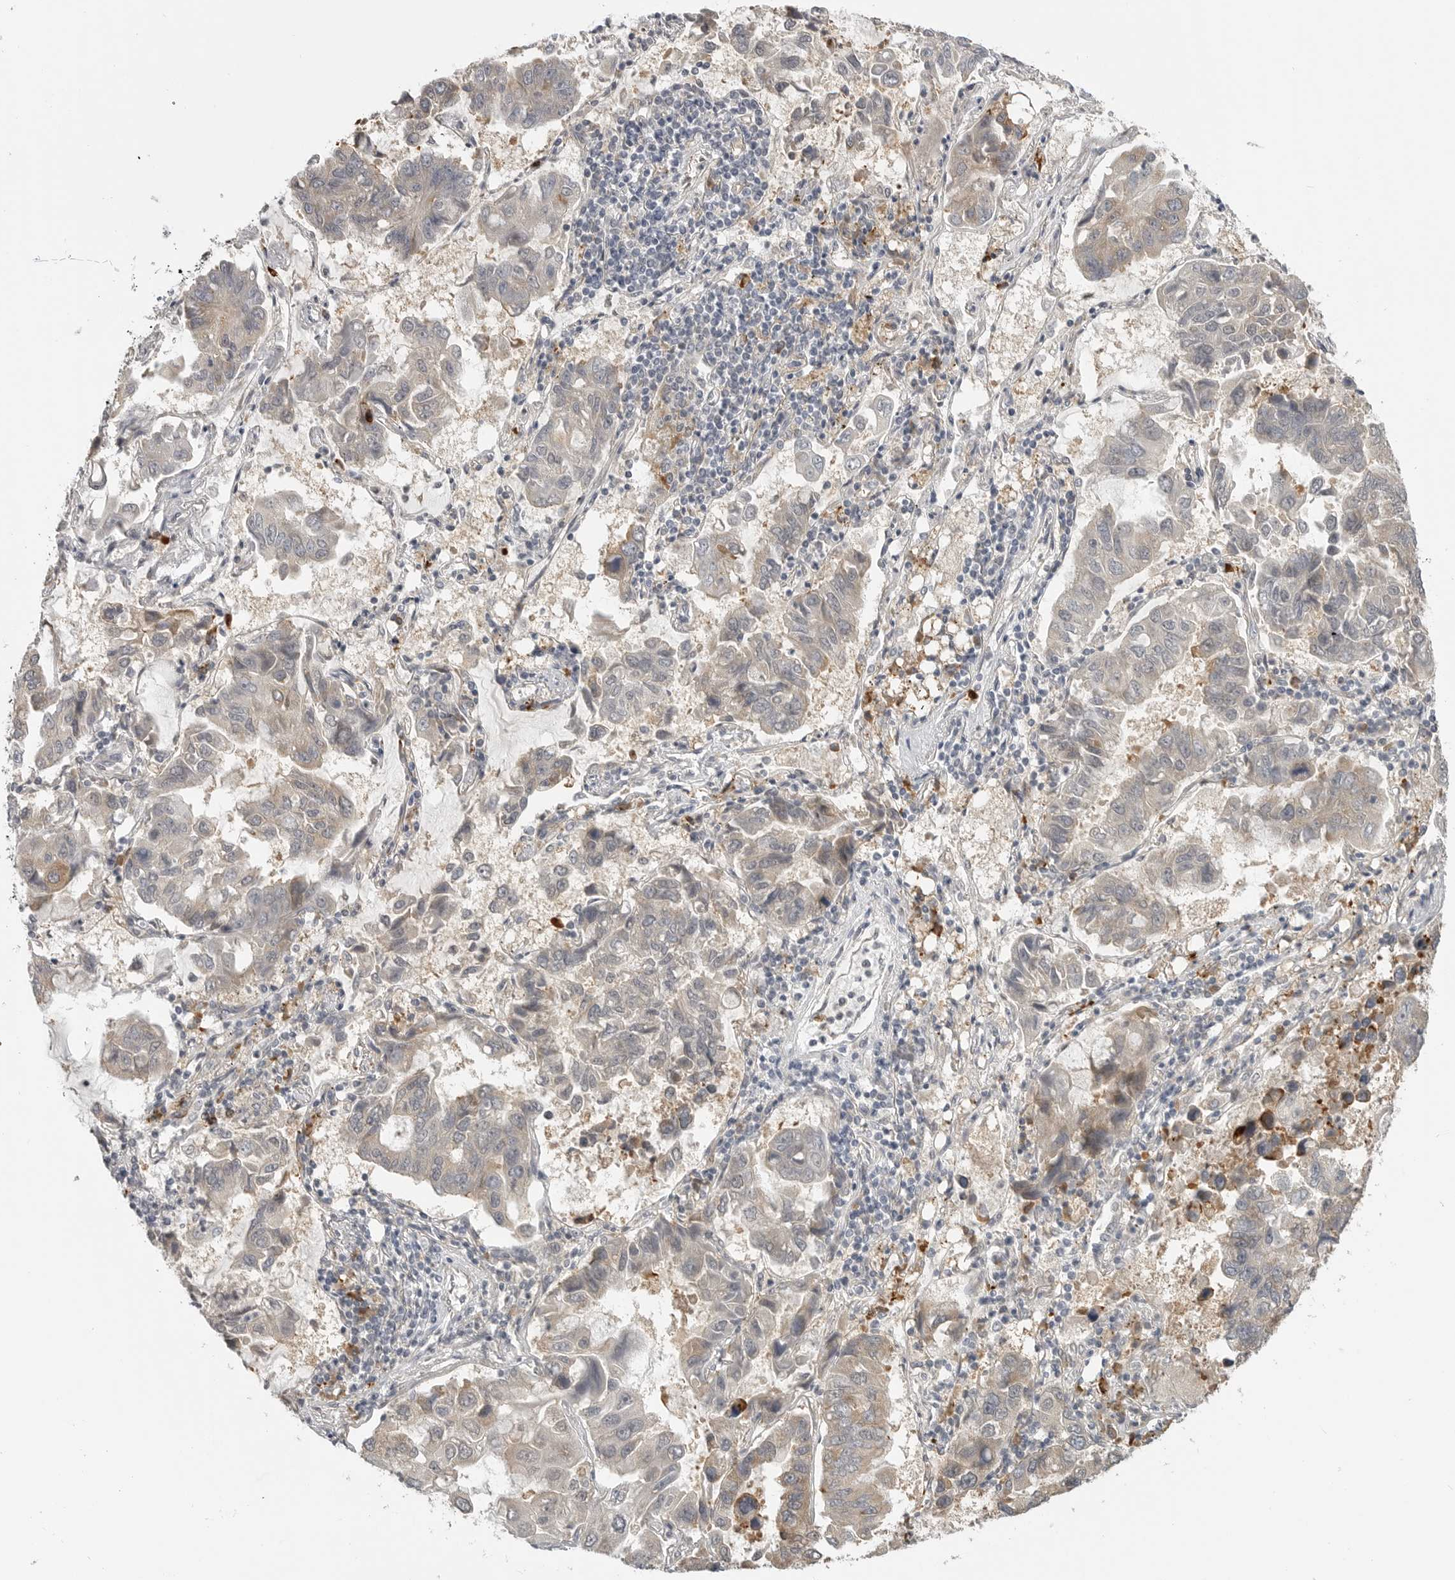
{"staining": {"intensity": "negative", "quantity": "none", "location": "none"}, "tissue": "lung cancer", "cell_type": "Tumor cells", "image_type": "cancer", "snomed": [{"axis": "morphology", "description": "Adenocarcinoma, NOS"}, {"axis": "topography", "description": "Lung"}], "caption": "A histopathology image of adenocarcinoma (lung) stained for a protein shows no brown staining in tumor cells.", "gene": "CEP295NL", "patient": {"sex": "male", "age": 64}}